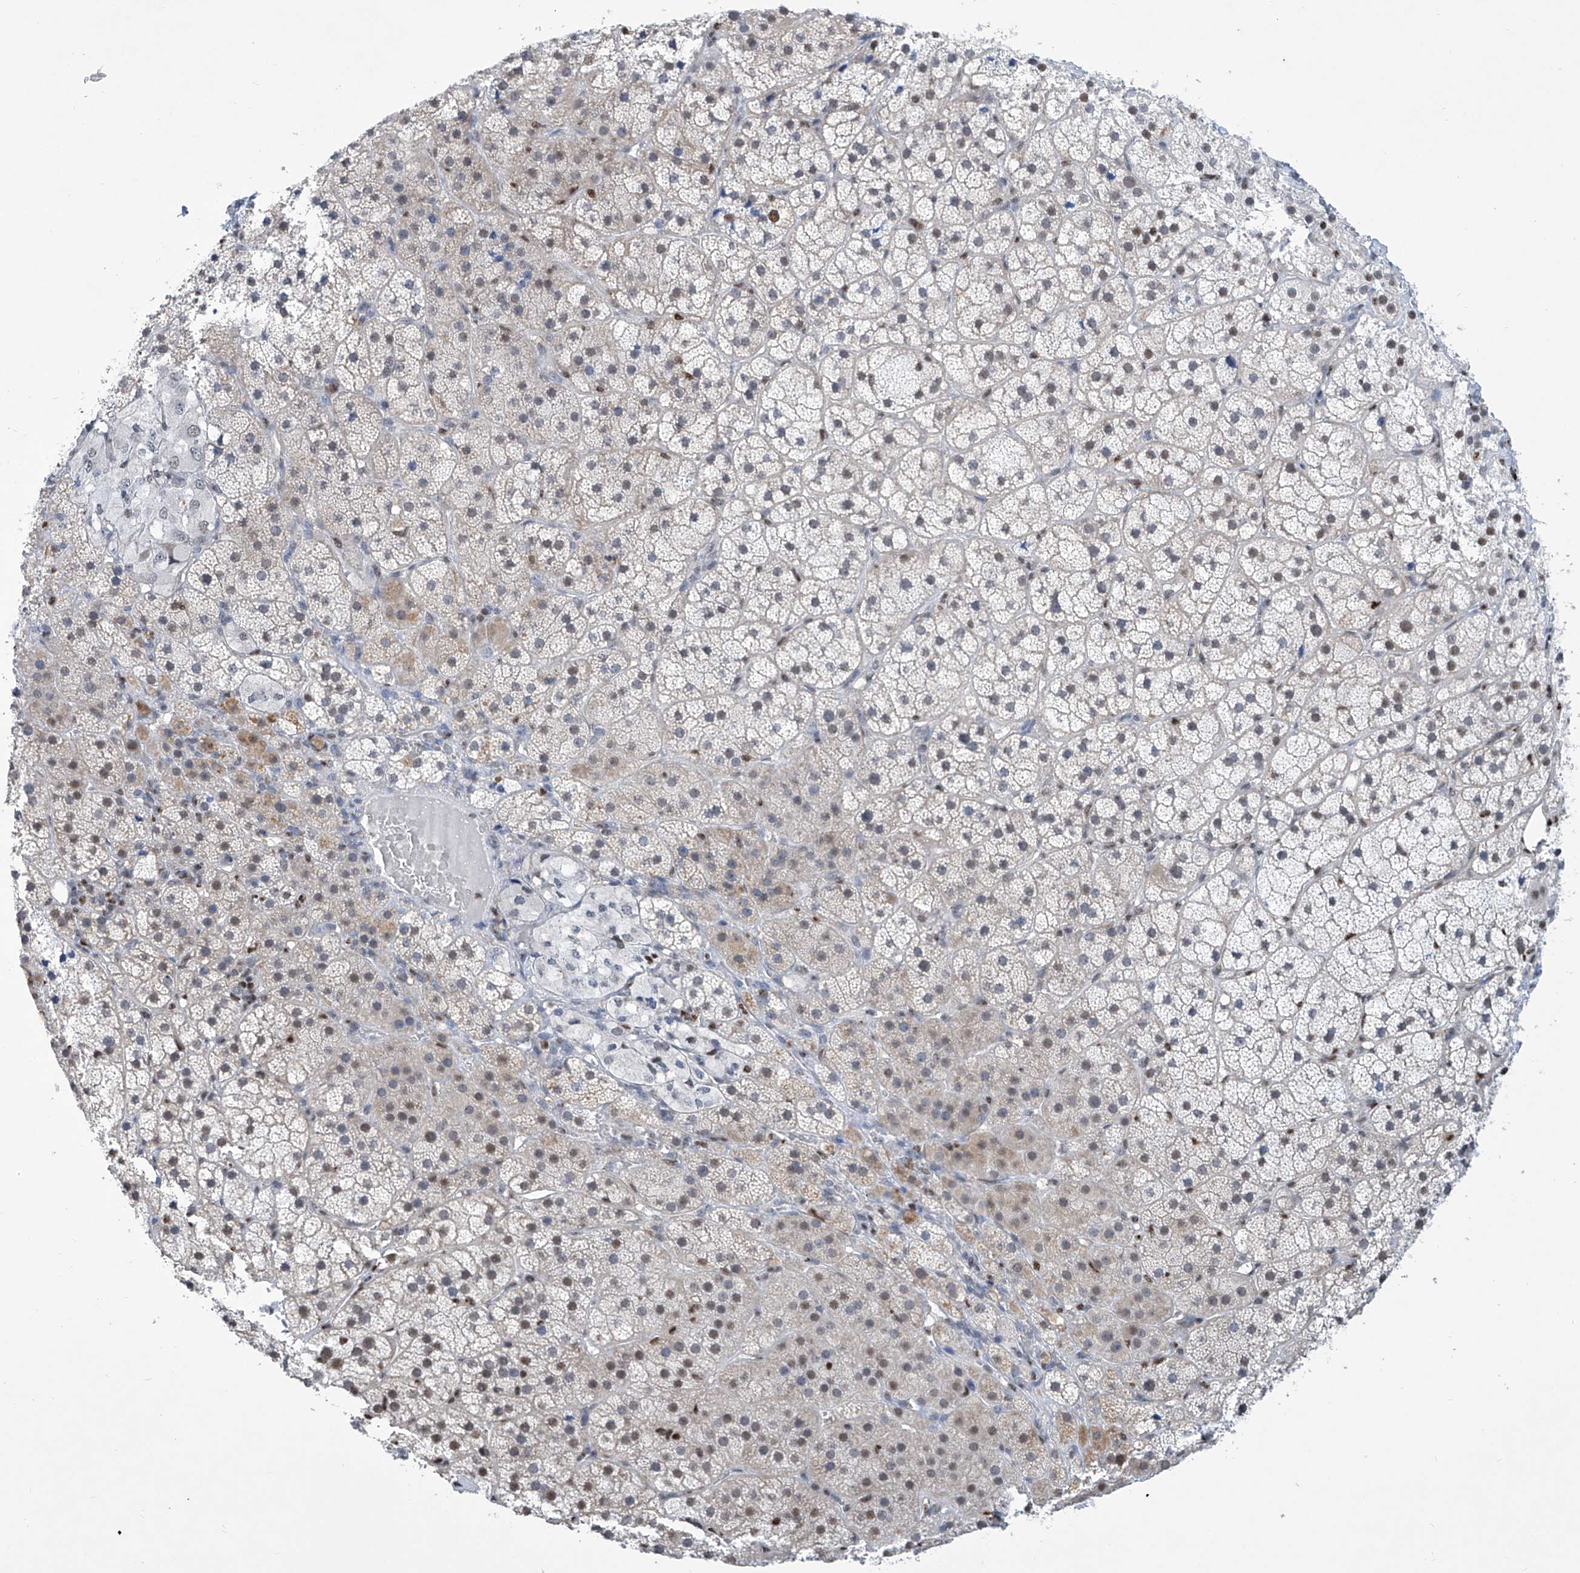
{"staining": {"intensity": "weak", "quantity": "25%-75%", "location": "nuclear"}, "tissue": "adrenal gland", "cell_type": "Glandular cells", "image_type": "normal", "snomed": [{"axis": "morphology", "description": "Normal tissue, NOS"}, {"axis": "topography", "description": "Adrenal gland"}], "caption": "Protein staining displays weak nuclear staining in about 25%-75% of glandular cells in benign adrenal gland. The staining is performed using DAB brown chromogen to label protein expression. The nuclei are counter-stained blue using hematoxylin.", "gene": "SREBF2", "patient": {"sex": "female", "age": 44}}